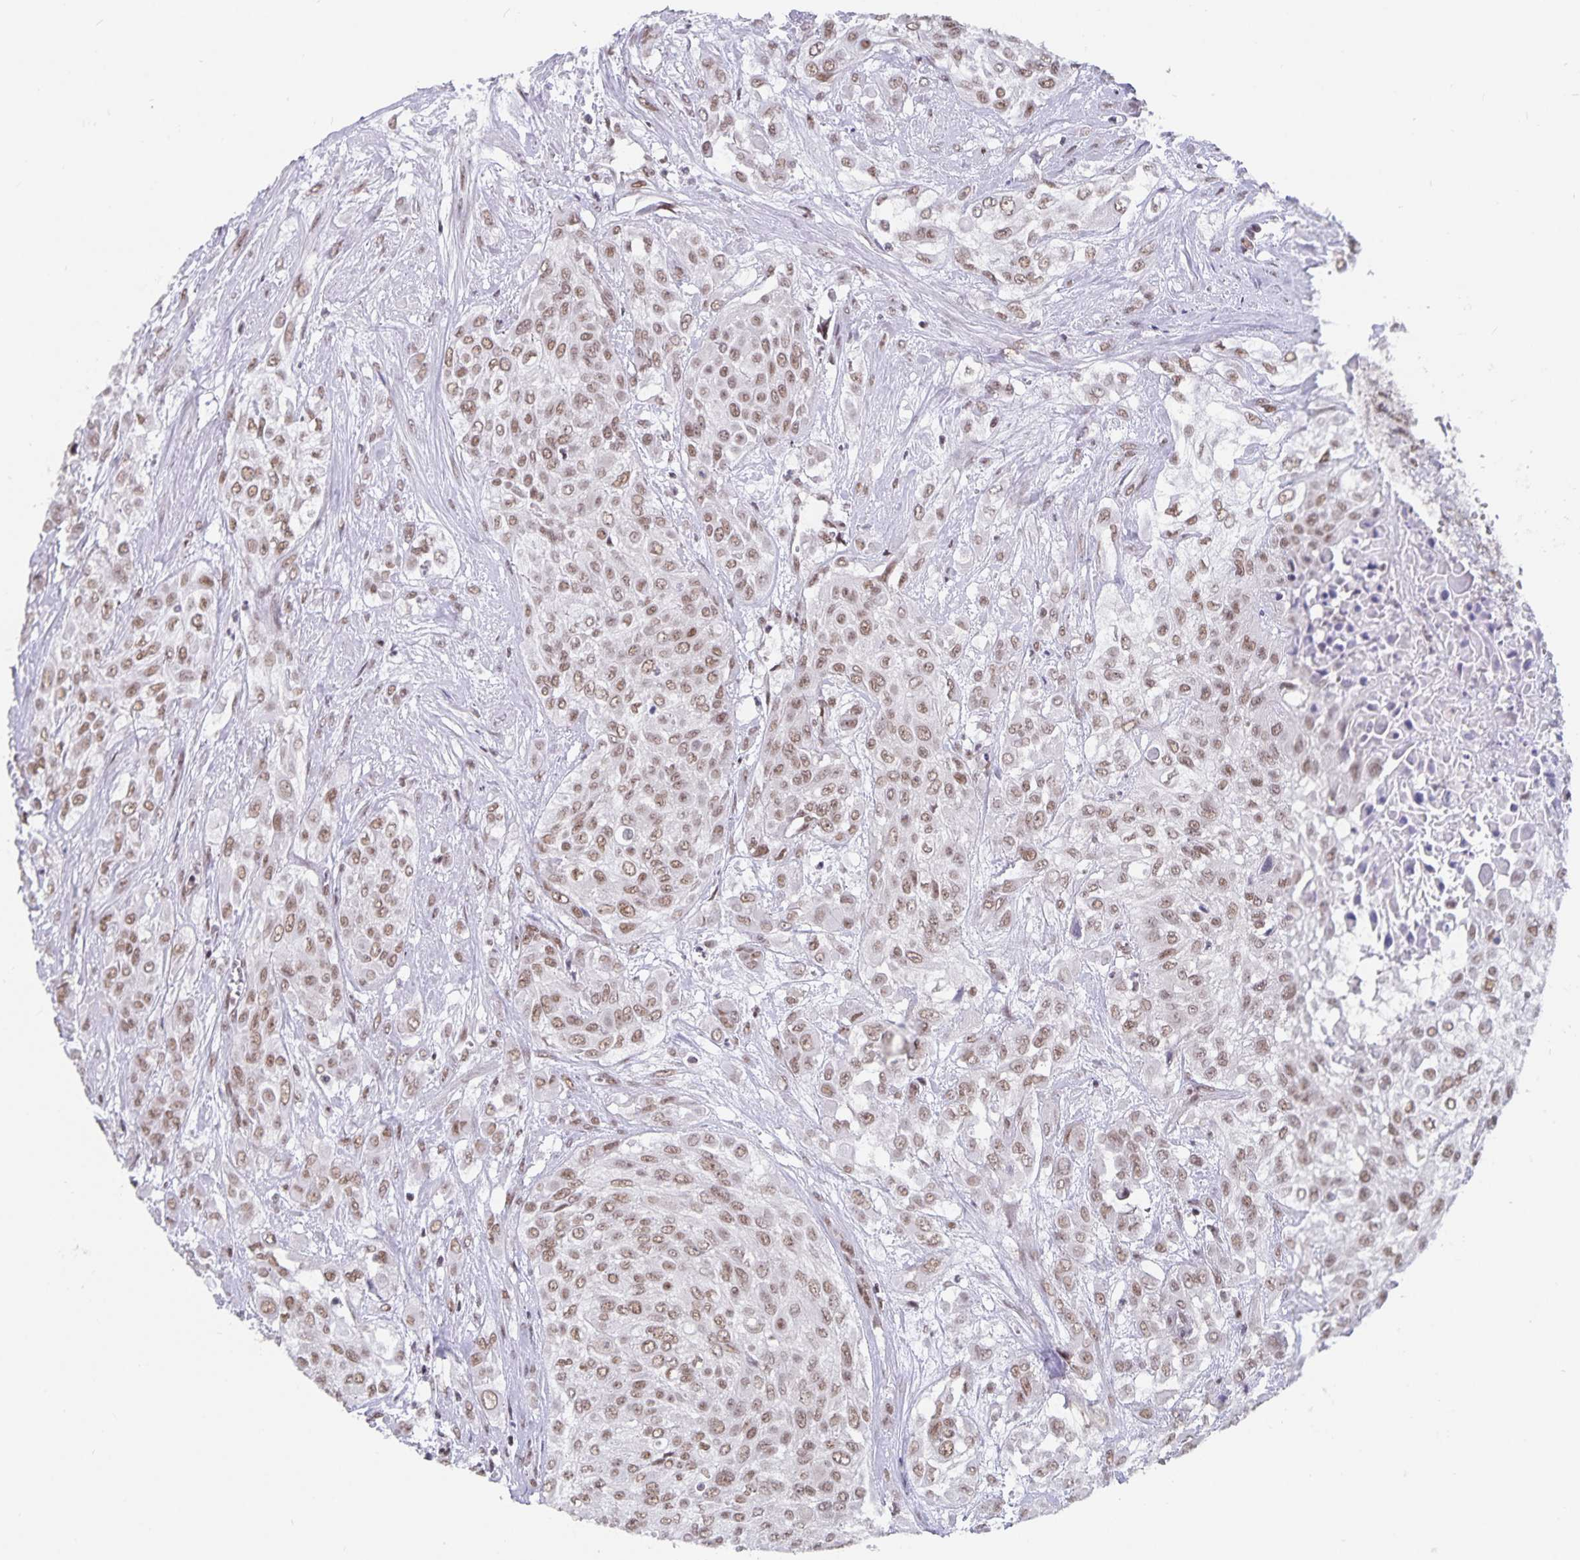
{"staining": {"intensity": "moderate", "quantity": ">75%", "location": "nuclear"}, "tissue": "urothelial cancer", "cell_type": "Tumor cells", "image_type": "cancer", "snomed": [{"axis": "morphology", "description": "Urothelial carcinoma, High grade"}, {"axis": "topography", "description": "Urinary bladder"}], "caption": "Urothelial cancer stained with immunohistochemistry (IHC) reveals moderate nuclear staining in approximately >75% of tumor cells.", "gene": "PBX2", "patient": {"sex": "male", "age": 57}}